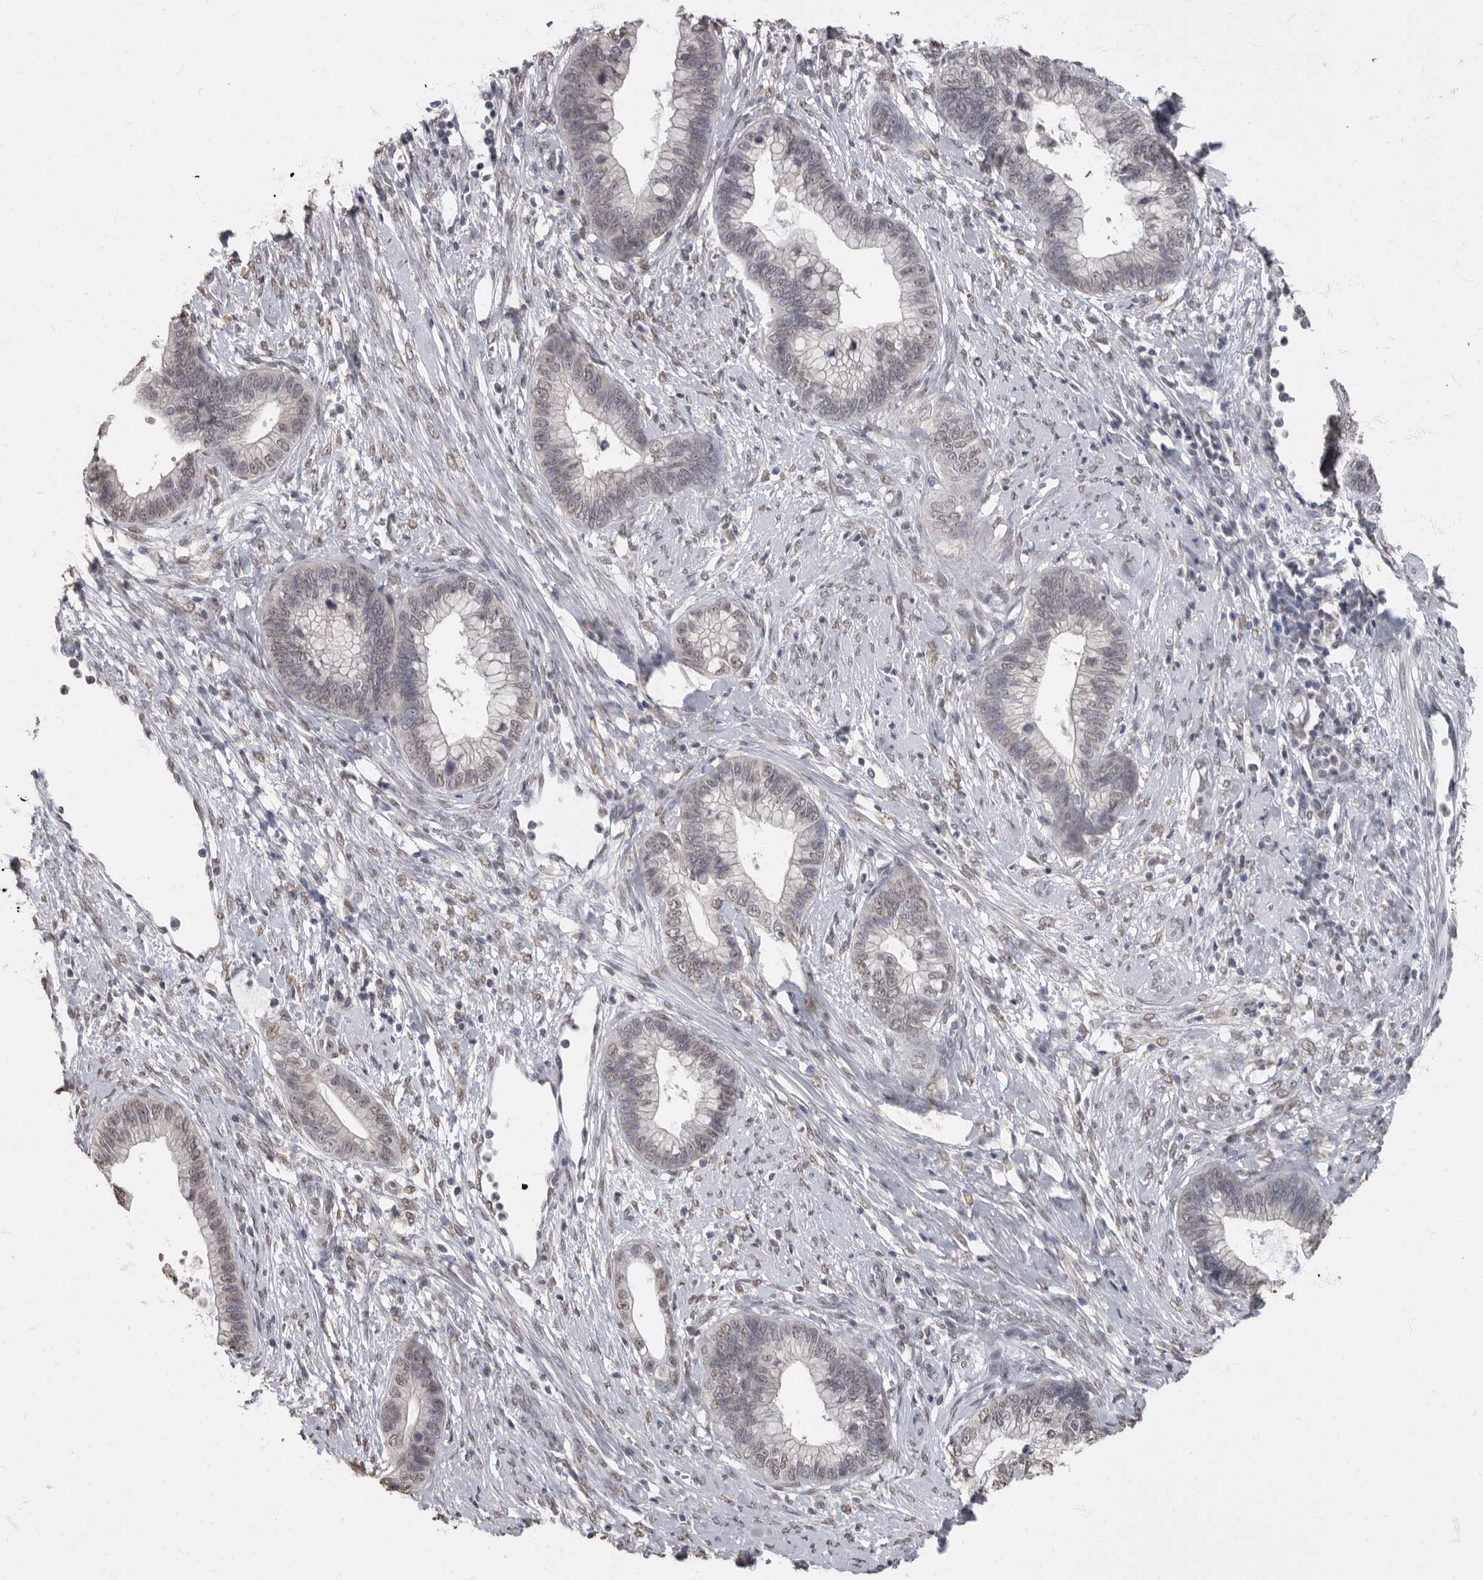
{"staining": {"intensity": "weak", "quantity": "<25%", "location": "nuclear"}, "tissue": "cervical cancer", "cell_type": "Tumor cells", "image_type": "cancer", "snomed": [{"axis": "morphology", "description": "Adenocarcinoma, NOS"}, {"axis": "topography", "description": "Cervix"}], "caption": "Immunohistochemical staining of cervical adenocarcinoma displays no significant expression in tumor cells. The staining is performed using DAB brown chromogen with nuclei counter-stained in using hematoxylin.", "gene": "NBL1", "patient": {"sex": "female", "age": 44}}